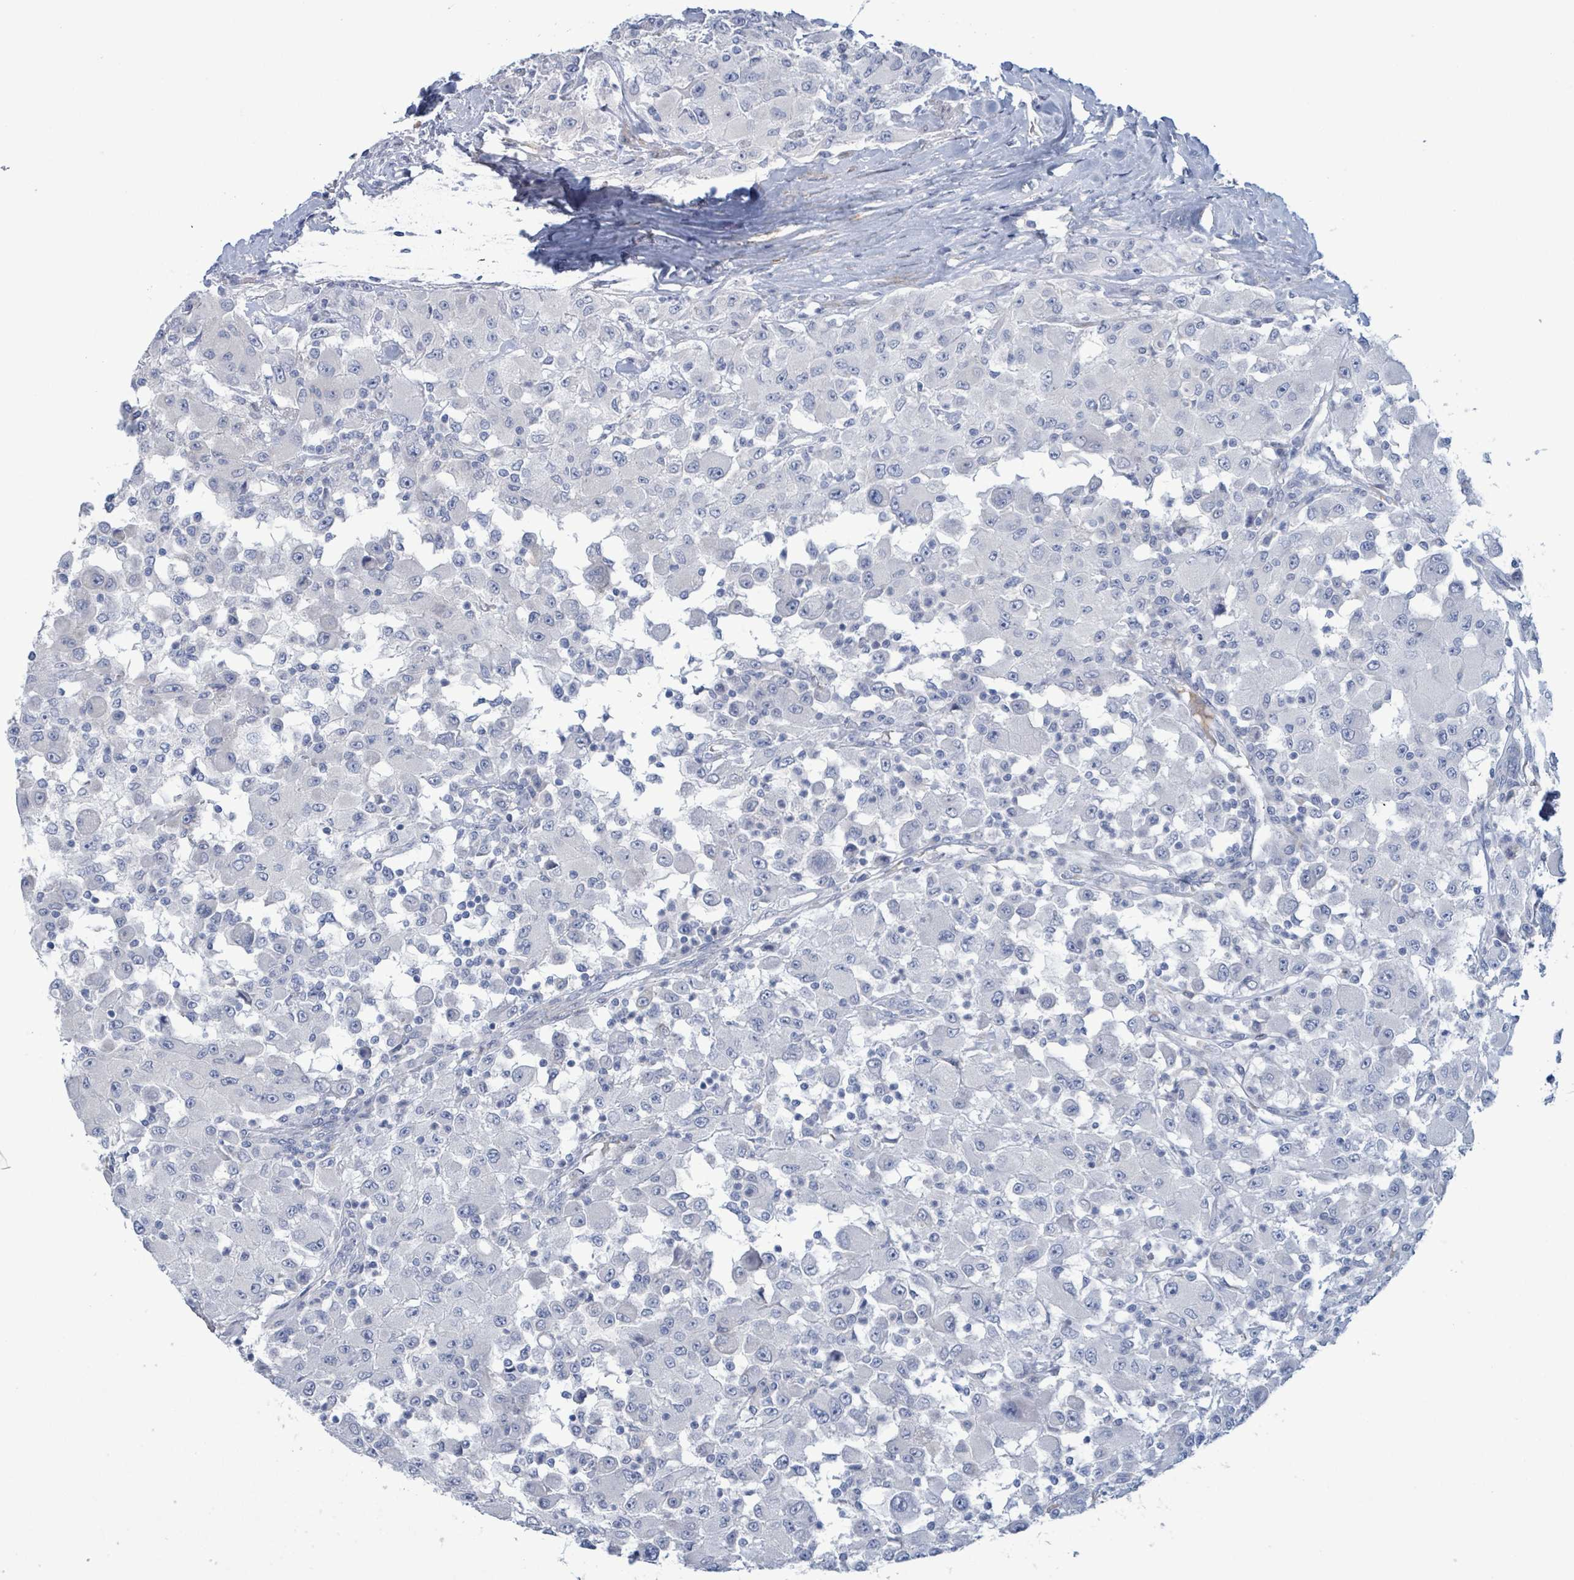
{"staining": {"intensity": "negative", "quantity": "none", "location": "none"}, "tissue": "renal cancer", "cell_type": "Tumor cells", "image_type": "cancer", "snomed": [{"axis": "morphology", "description": "Adenocarcinoma, NOS"}, {"axis": "topography", "description": "Kidney"}], "caption": "The immunohistochemistry photomicrograph has no significant positivity in tumor cells of adenocarcinoma (renal) tissue.", "gene": "PKLR", "patient": {"sex": "female", "age": 67}}